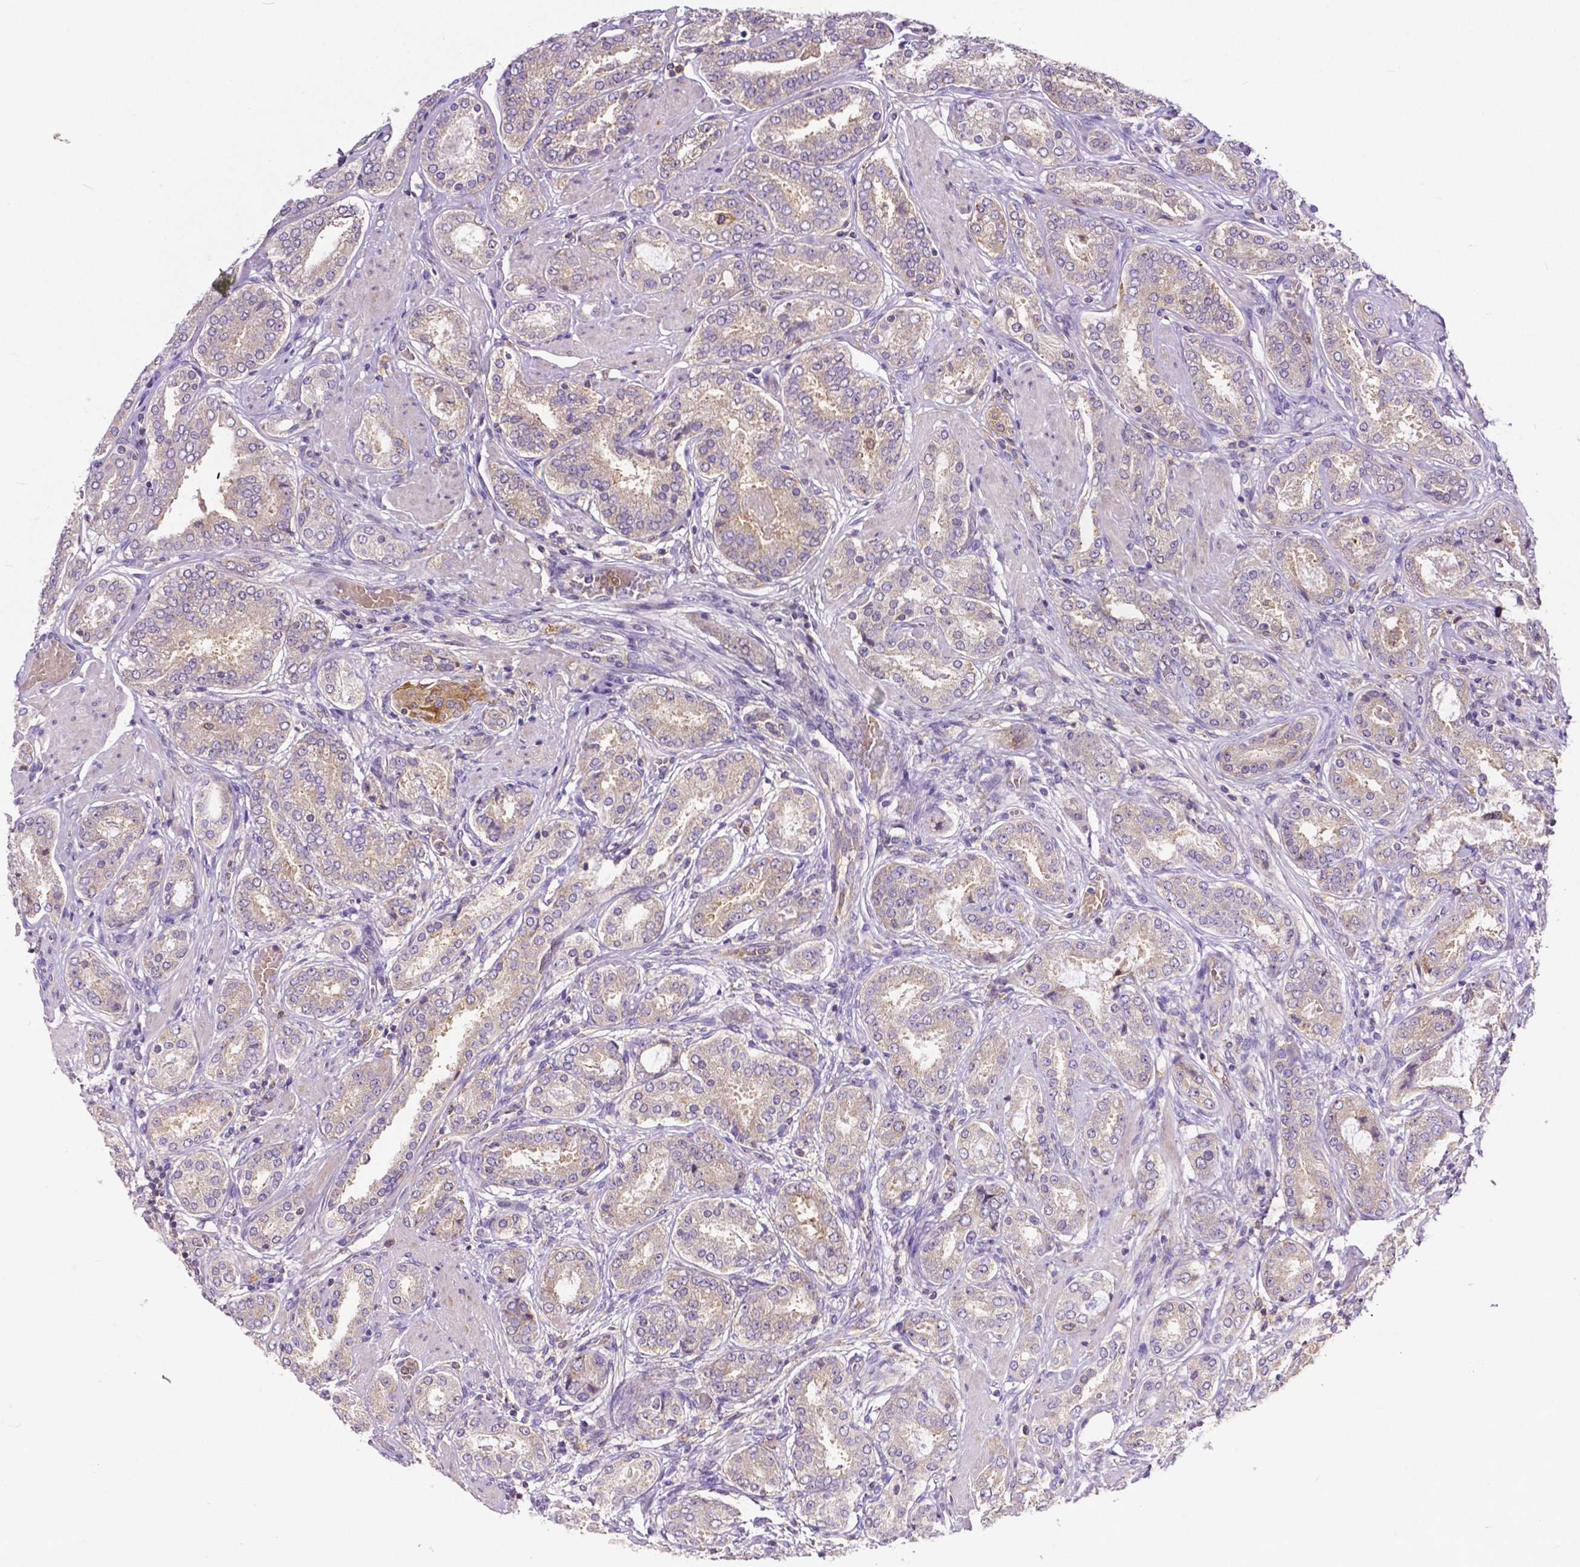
{"staining": {"intensity": "weak", "quantity": "<25%", "location": "cytoplasmic/membranous"}, "tissue": "prostate cancer", "cell_type": "Tumor cells", "image_type": "cancer", "snomed": [{"axis": "morphology", "description": "Adenocarcinoma, High grade"}, {"axis": "topography", "description": "Prostate"}], "caption": "Immunohistochemistry of human prostate cancer (adenocarcinoma (high-grade)) reveals no positivity in tumor cells.", "gene": "DICER1", "patient": {"sex": "male", "age": 63}}